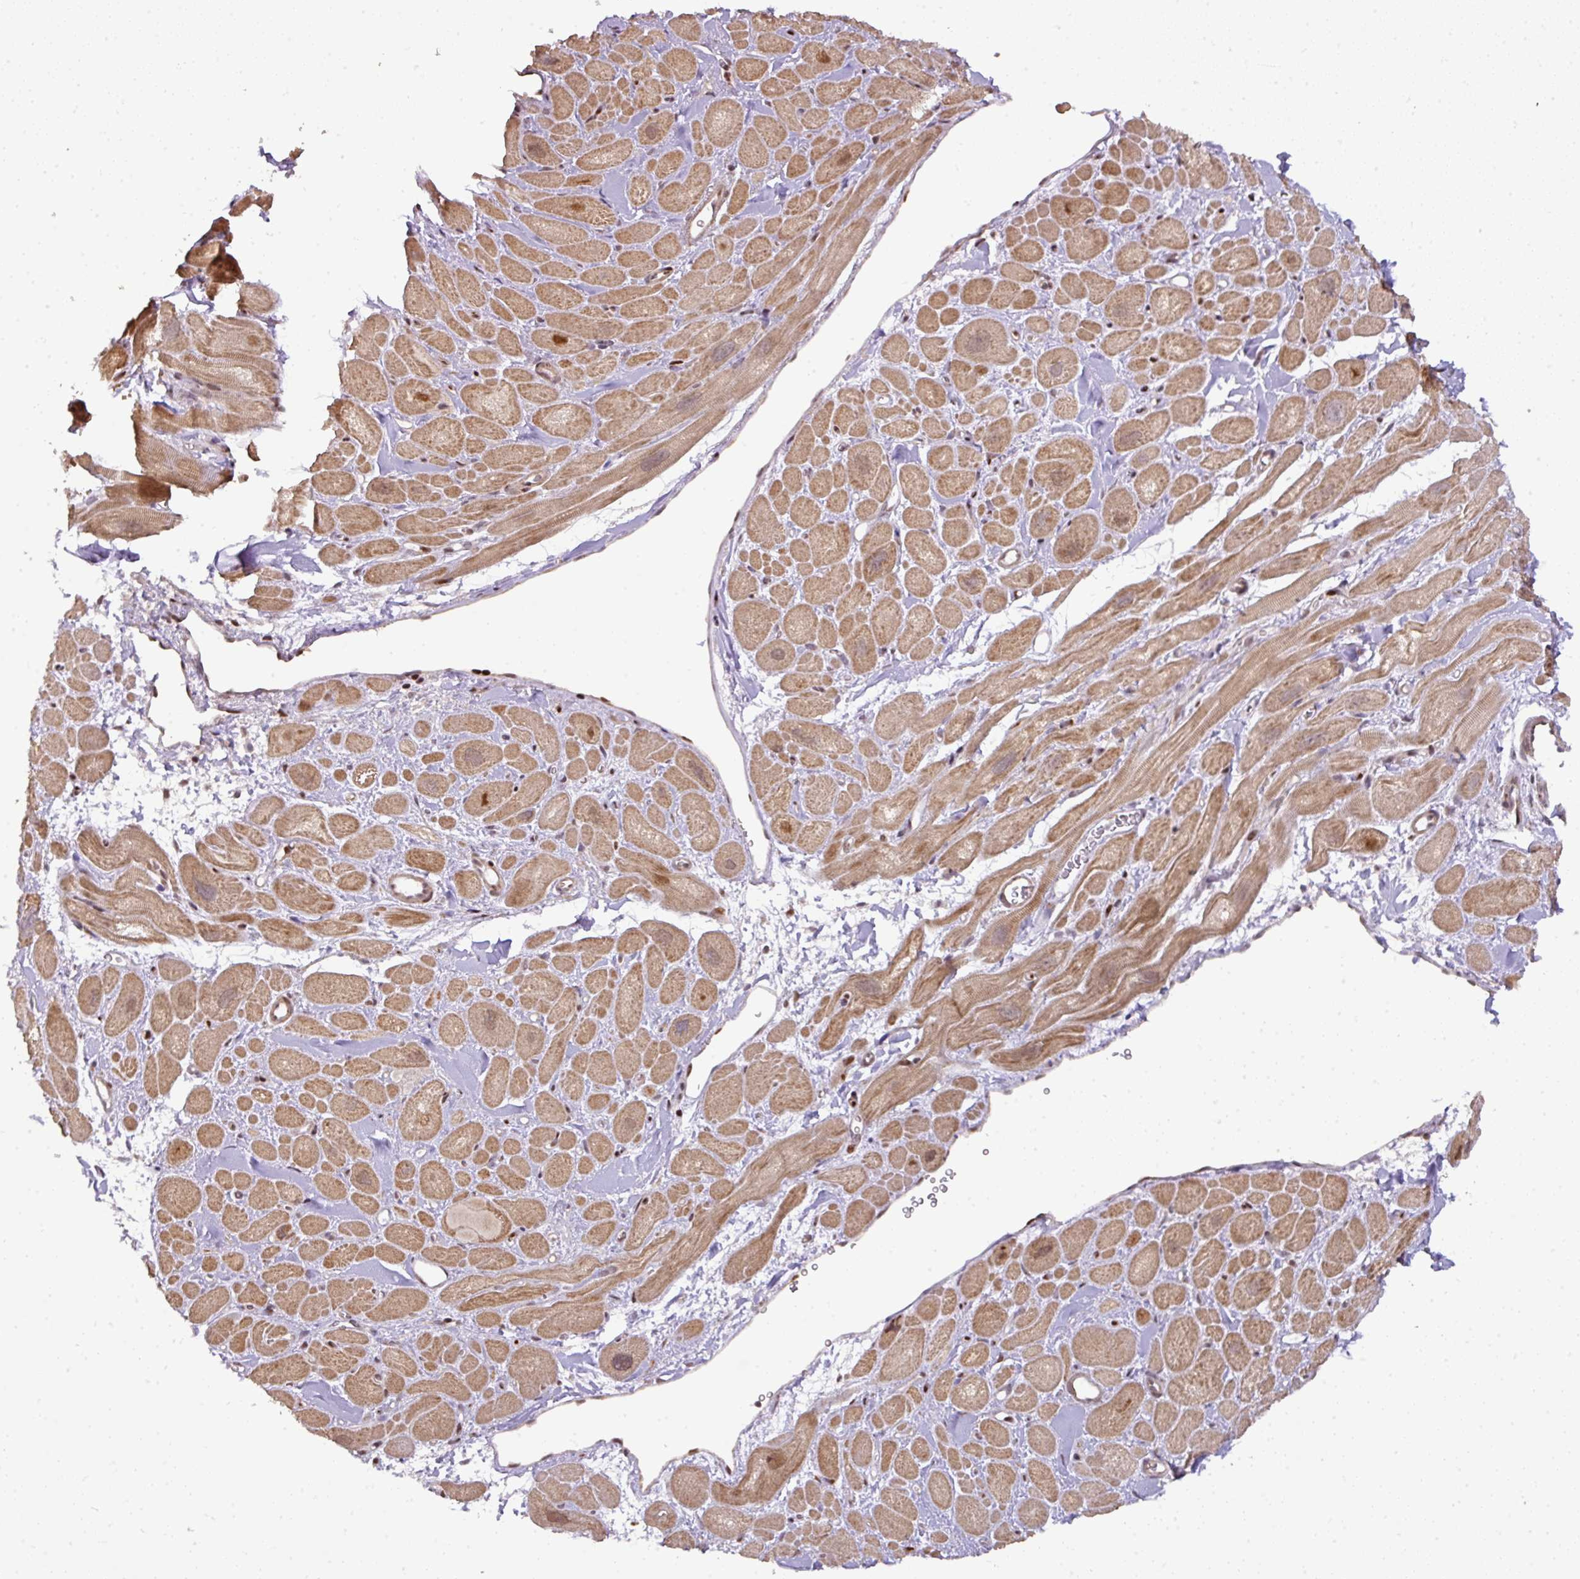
{"staining": {"intensity": "moderate", "quantity": "25%-75%", "location": "cytoplasmic/membranous,nuclear"}, "tissue": "heart muscle", "cell_type": "Cardiomyocytes", "image_type": "normal", "snomed": [{"axis": "morphology", "description": "Normal tissue, NOS"}, {"axis": "topography", "description": "Heart"}], "caption": "Heart muscle stained for a protein (brown) shows moderate cytoplasmic/membranous,nuclear positive staining in approximately 25%-75% of cardiomyocytes.", "gene": "MYSM1", "patient": {"sex": "male", "age": 49}}